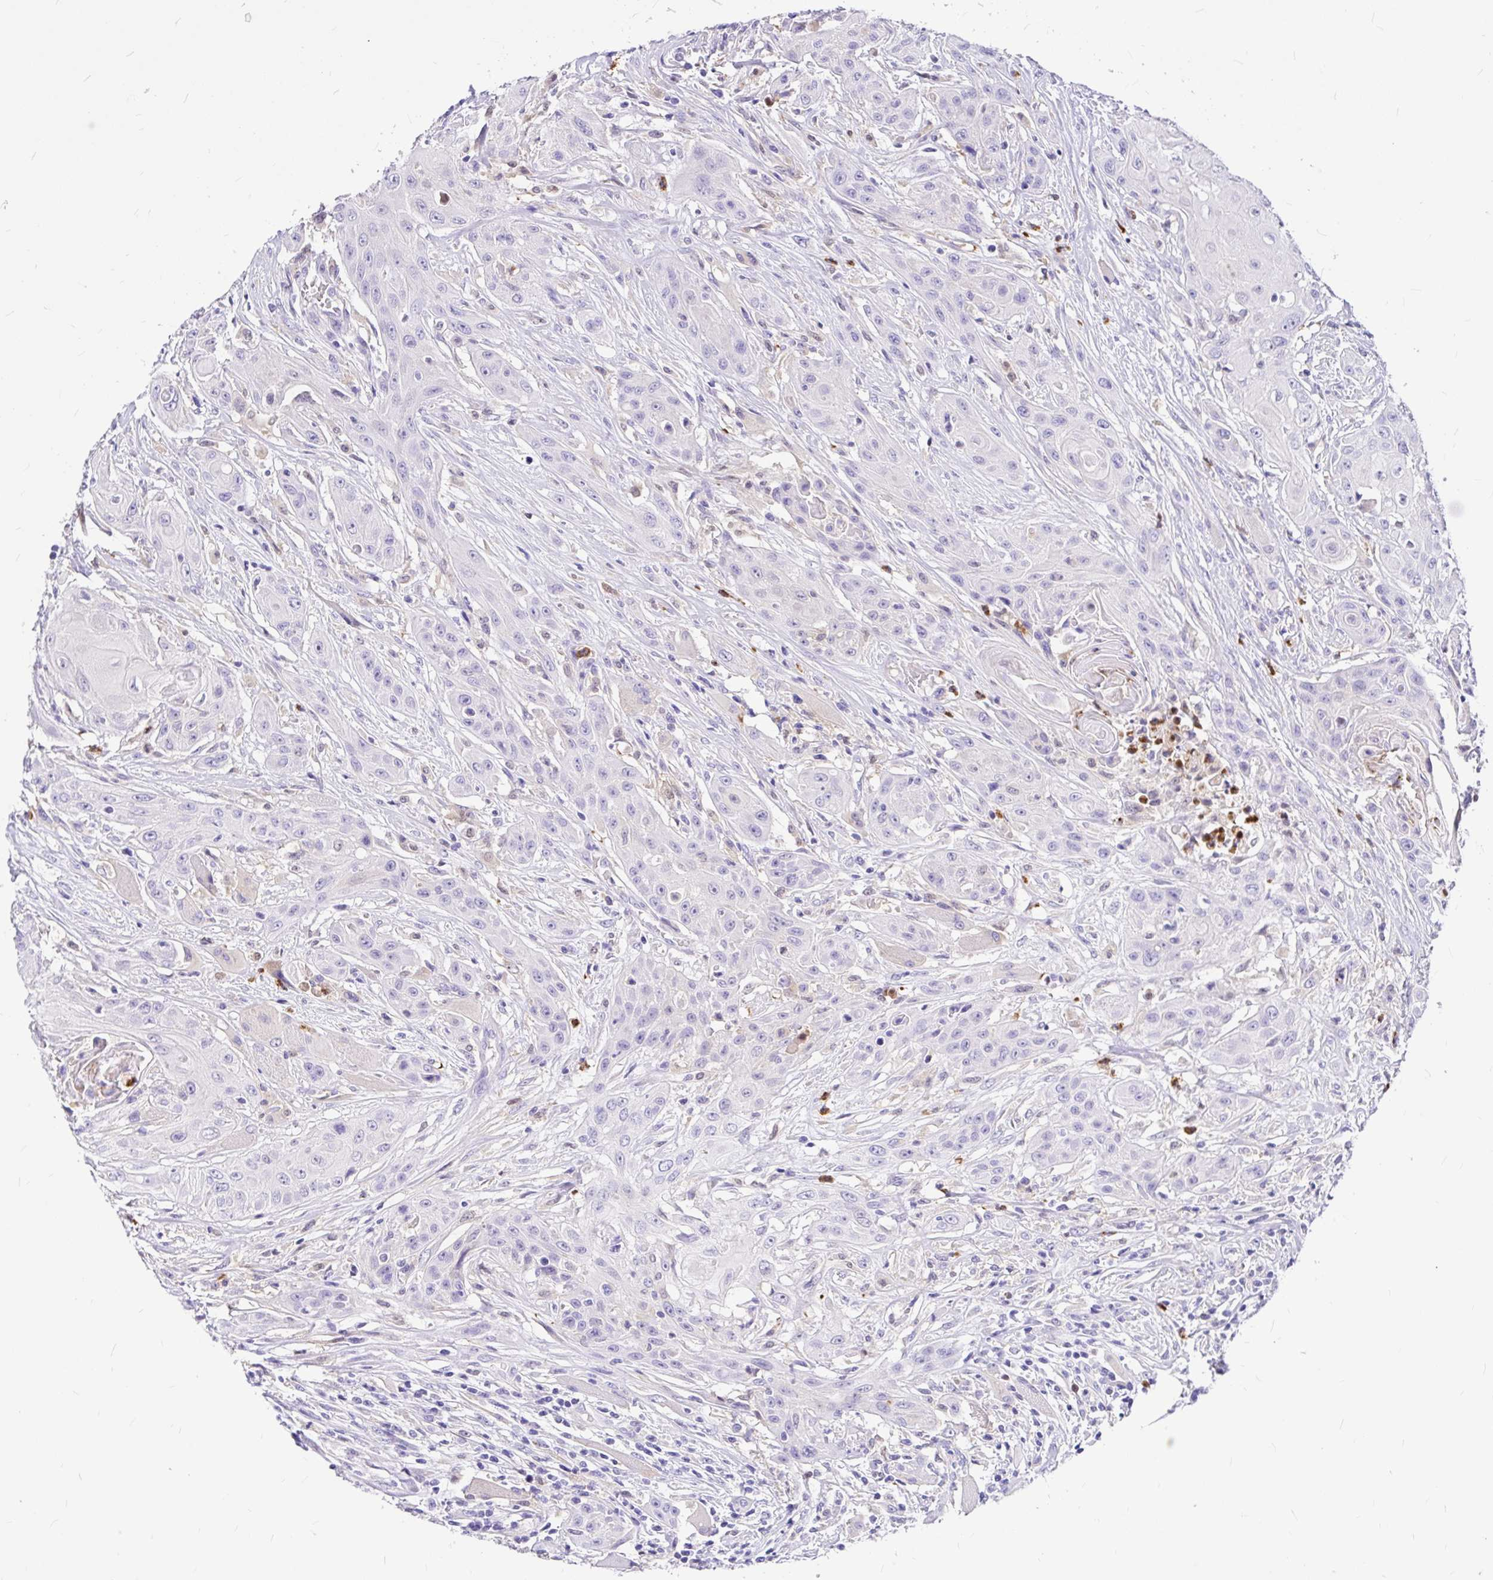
{"staining": {"intensity": "negative", "quantity": "none", "location": "none"}, "tissue": "head and neck cancer", "cell_type": "Tumor cells", "image_type": "cancer", "snomed": [{"axis": "morphology", "description": "Squamous cell carcinoma, NOS"}, {"axis": "topography", "description": "Oral tissue"}, {"axis": "topography", "description": "Head-Neck"}, {"axis": "topography", "description": "Neck, NOS"}], "caption": "Immunohistochemistry of human head and neck cancer (squamous cell carcinoma) displays no positivity in tumor cells.", "gene": "CLEC1B", "patient": {"sex": "female", "age": 55}}